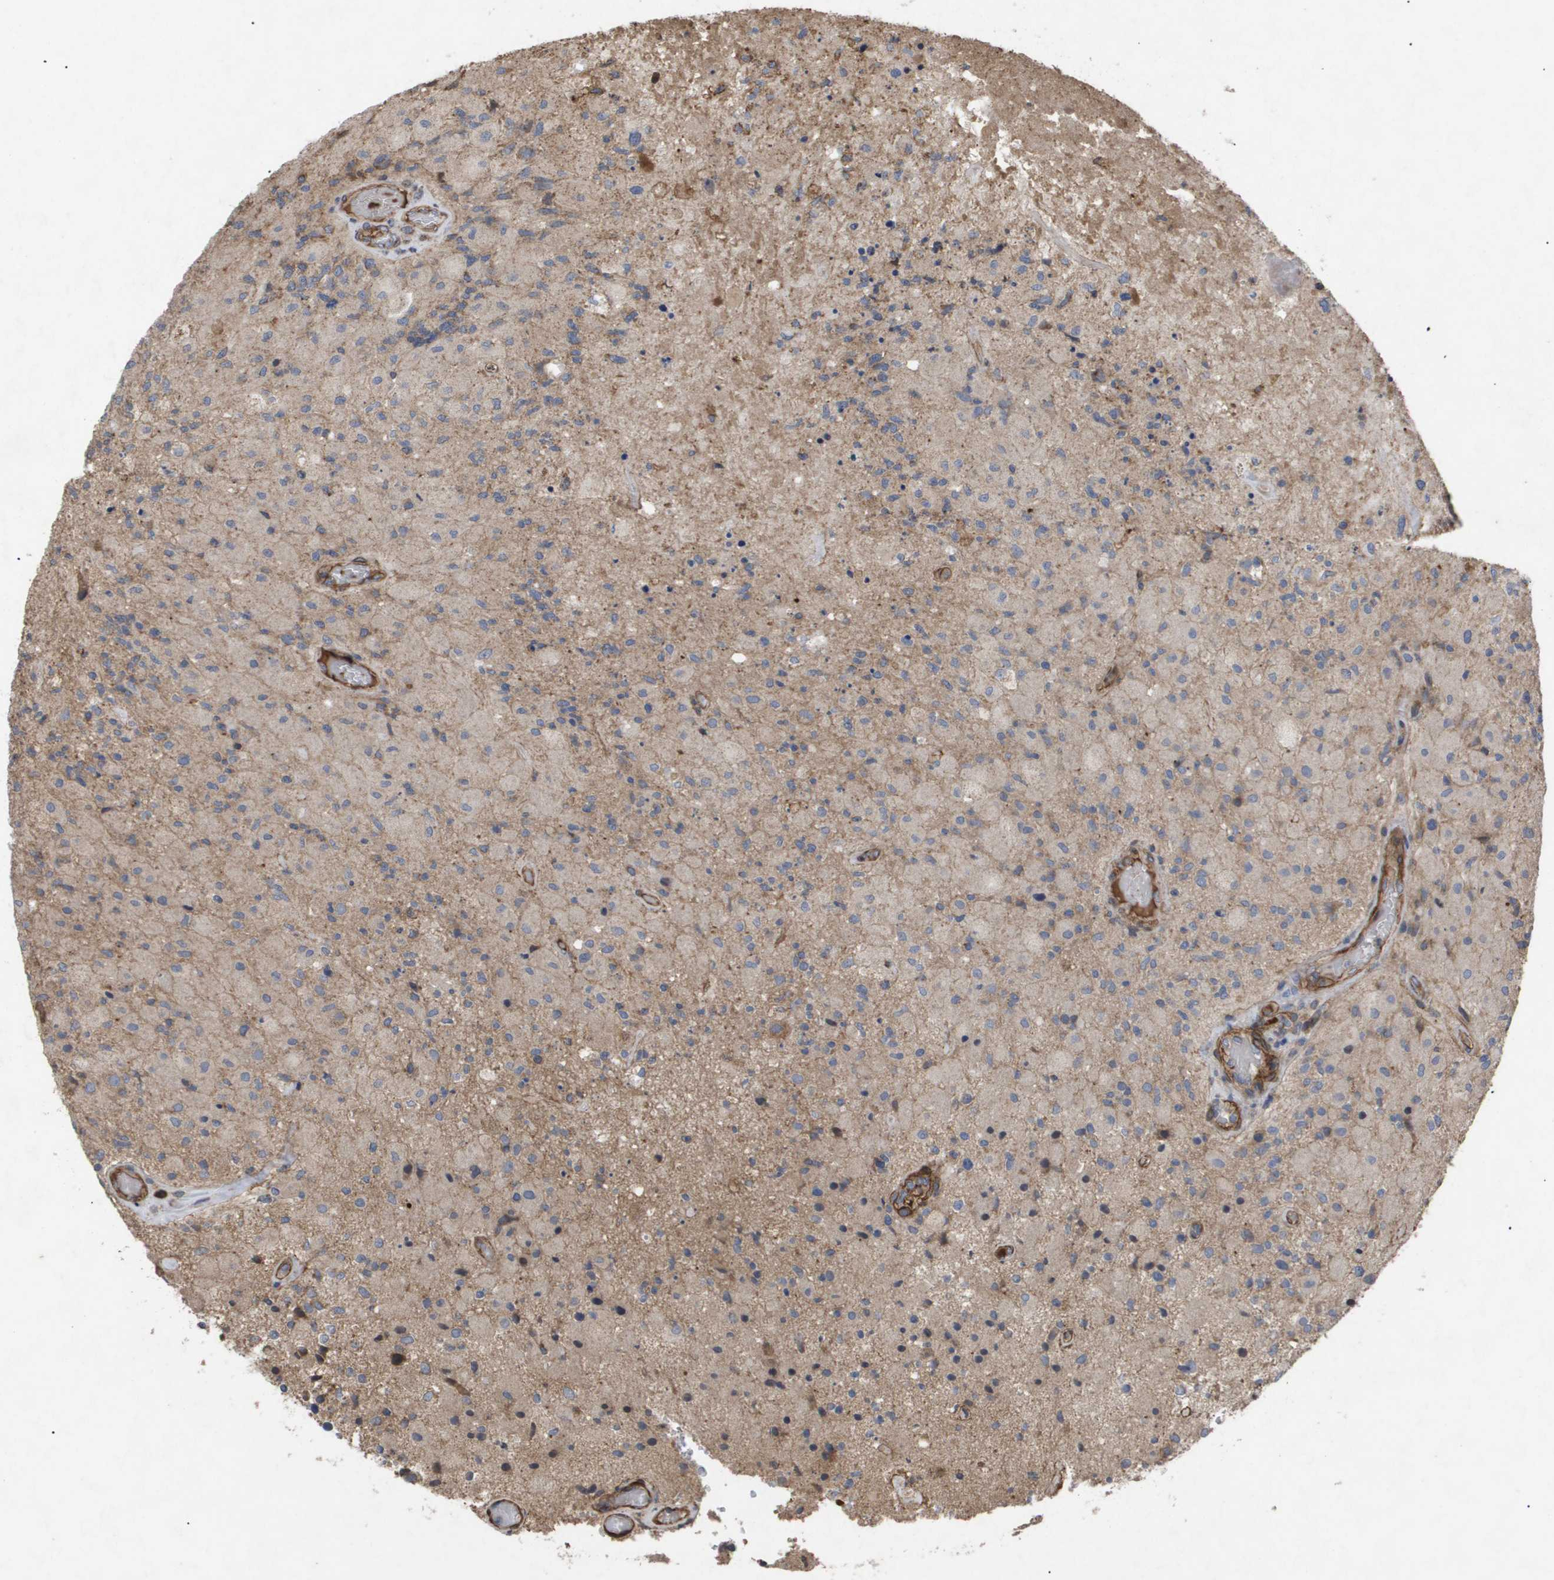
{"staining": {"intensity": "moderate", "quantity": "<25%", "location": "cytoplasmic/membranous"}, "tissue": "glioma", "cell_type": "Tumor cells", "image_type": "cancer", "snomed": [{"axis": "morphology", "description": "Normal tissue, NOS"}, {"axis": "morphology", "description": "Glioma, malignant, High grade"}, {"axis": "topography", "description": "Cerebral cortex"}], "caption": "Protein staining demonstrates moderate cytoplasmic/membranous positivity in approximately <25% of tumor cells in glioma.", "gene": "TNS1", "patient": {"sex": "male", "age": 77}}